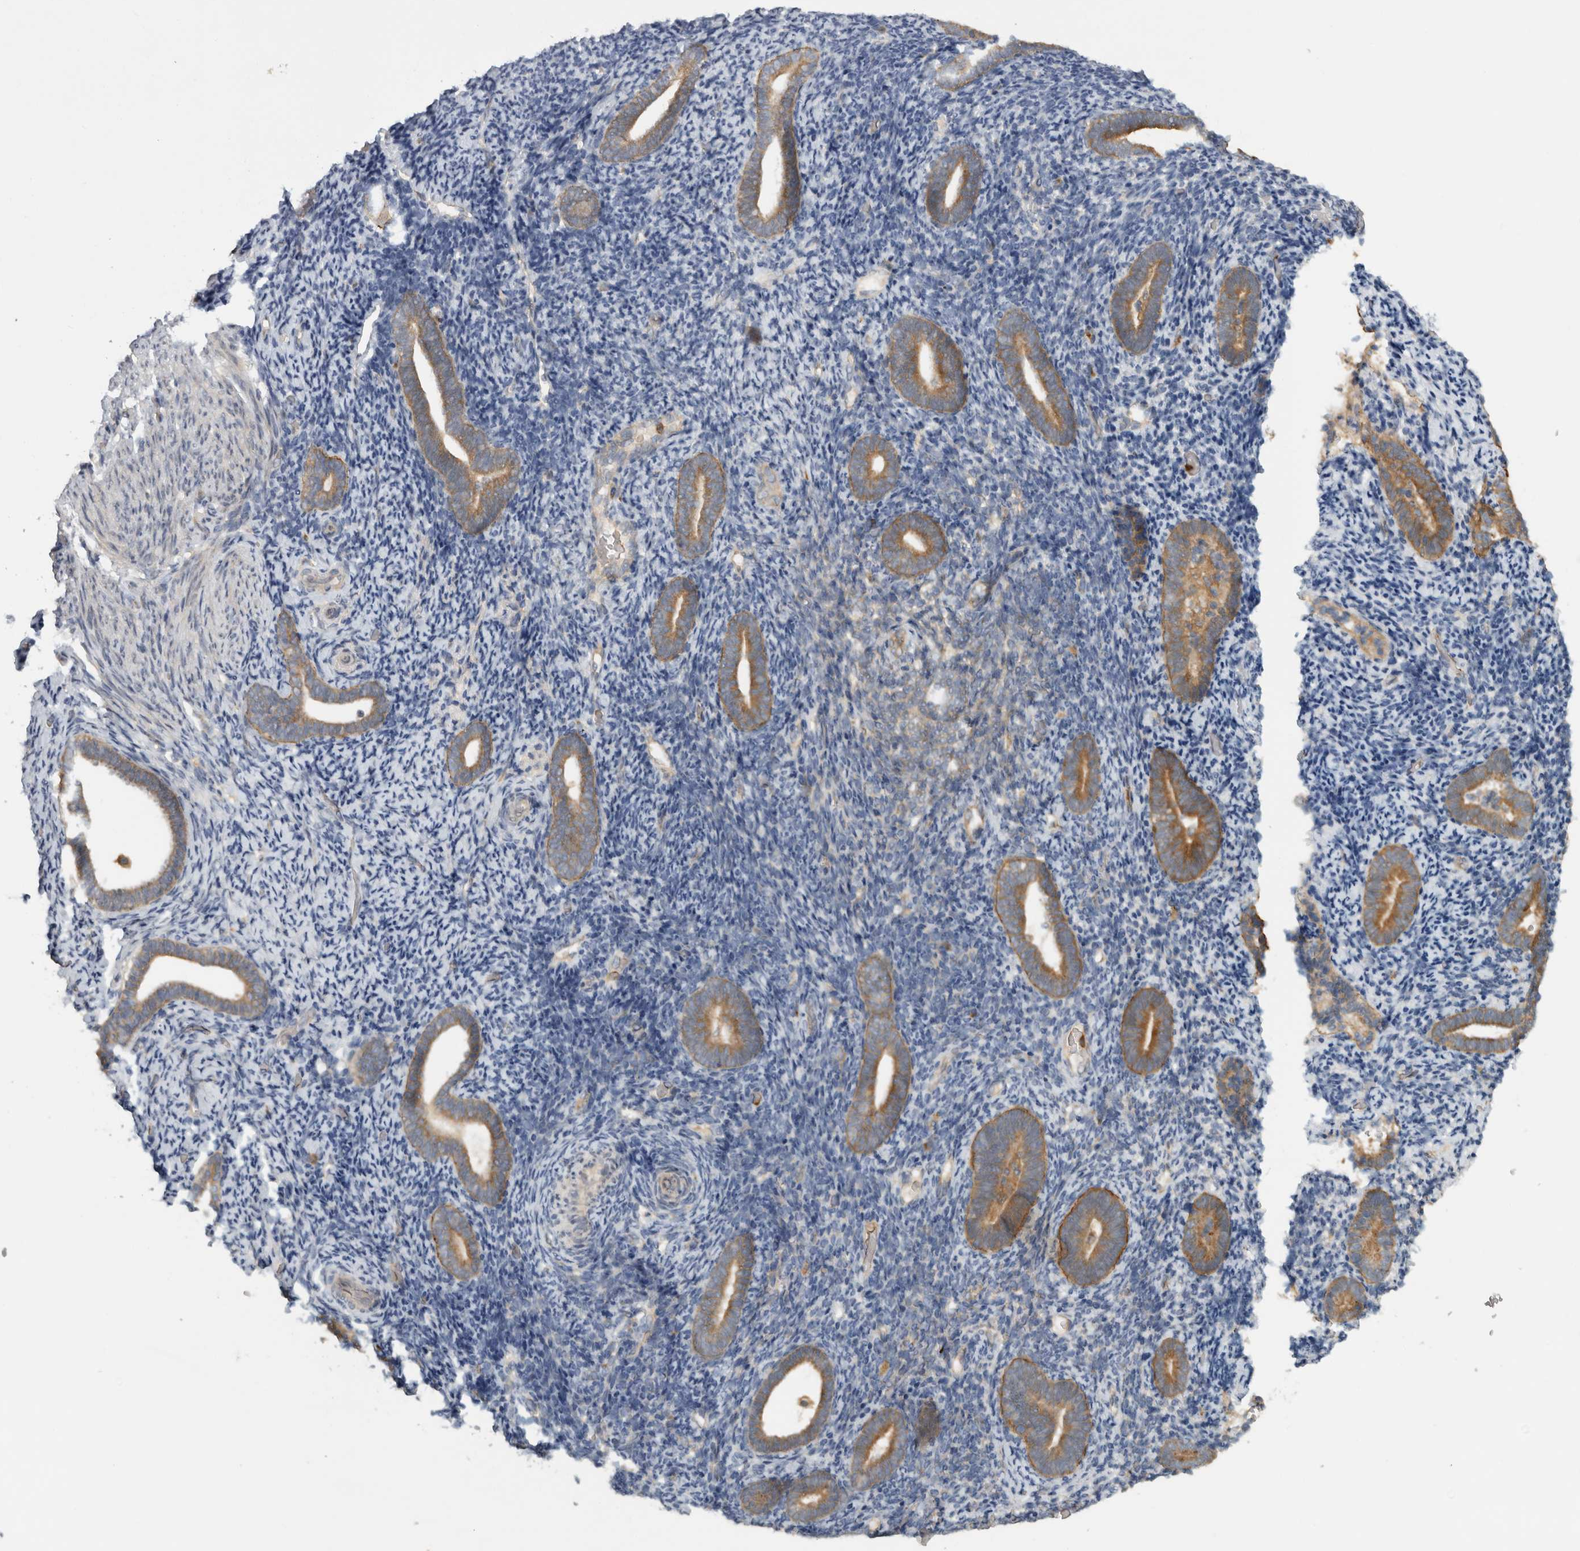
{"staining": {"intensity": "negative", "quantity": "none", "location": "none"}, "tissue": "endometrium", "cell_type": "Cells in endometrial stroma", "image_type": "normal", "snomed": [{"axis": "morphology", "description": "Normal tissue, NOS"}, {"axis": "topography", "description": "Endometrium"}], "caption": "Protein analysis of unremarkable endometrium demonstrates no significant staining in cells in endometrial stroma.", "gene": "VEPH1", "patient": {"sex": "female", "age": 51}}